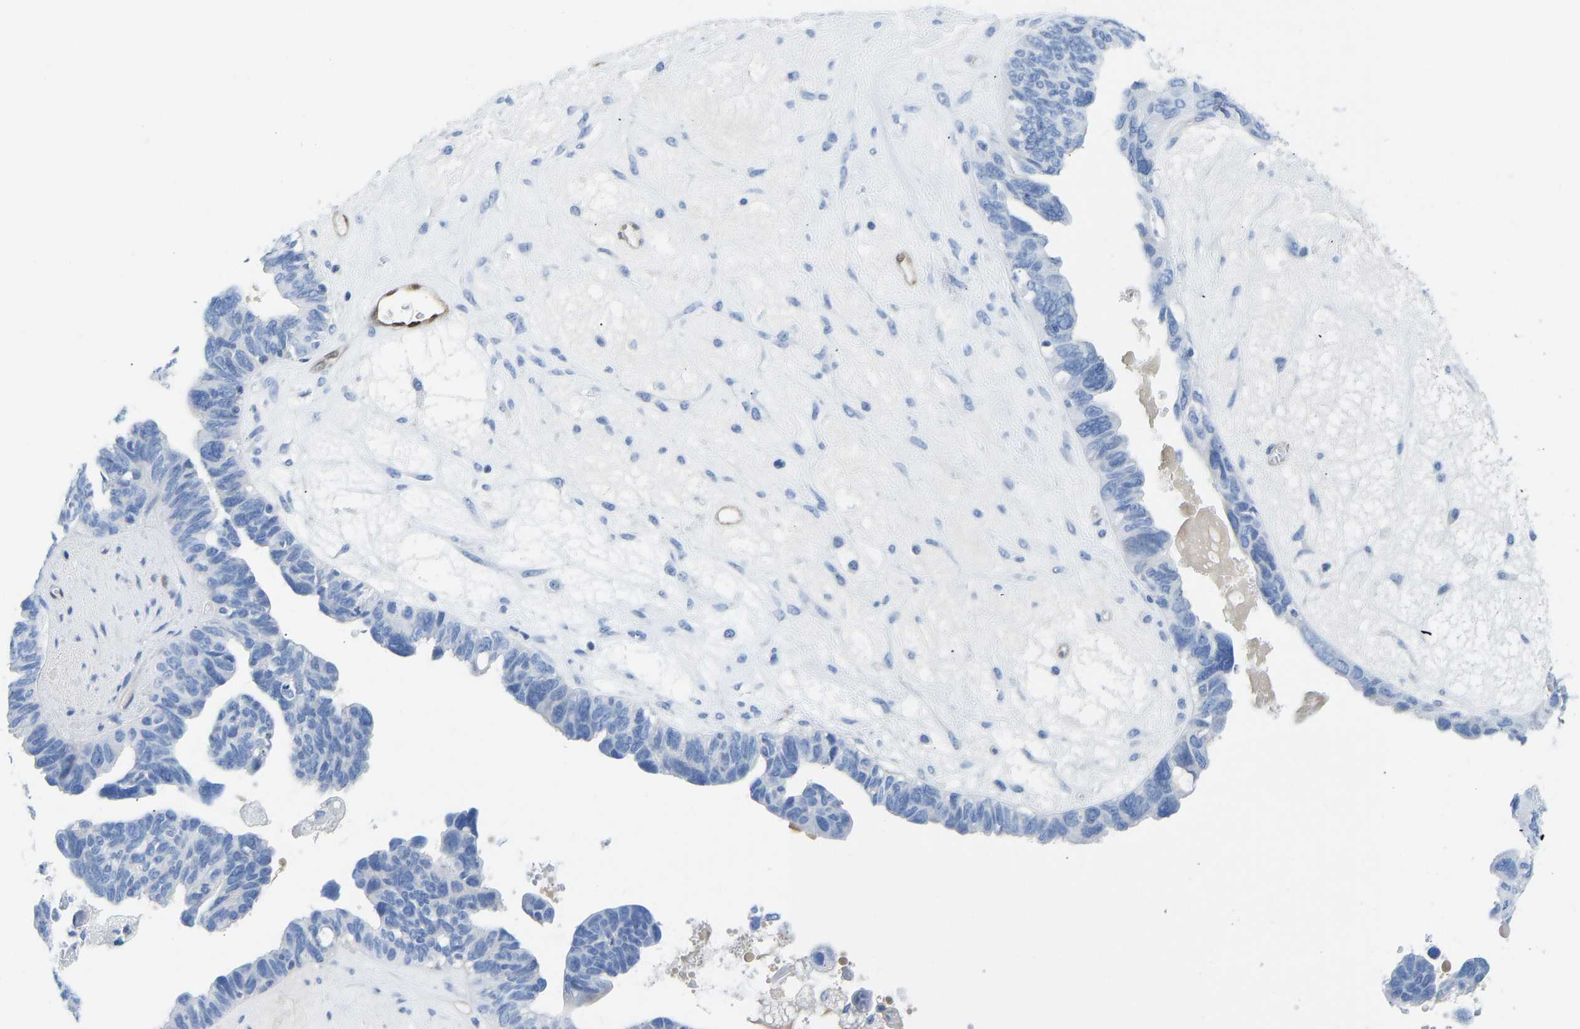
{"staining": {"intensity": "negative", "quantity": "none", "location": "none"}, "tissue": "ovarian cancer", "cell_type": "Tumor cells", "image_type": "cancer", "snomed": [{"axis": "morphology", "description": "Cystadenocarcinoma, serous, NOS"}, {"axis": "topography", "description": "Ovary"}], "caption": "Immunohistochemistry image of ovarian cancer stained for a protein (brown), which shows no expression in tumor cells.", "gene": "NKAIN3", "patient": {"sex": "female", "age": 79}}